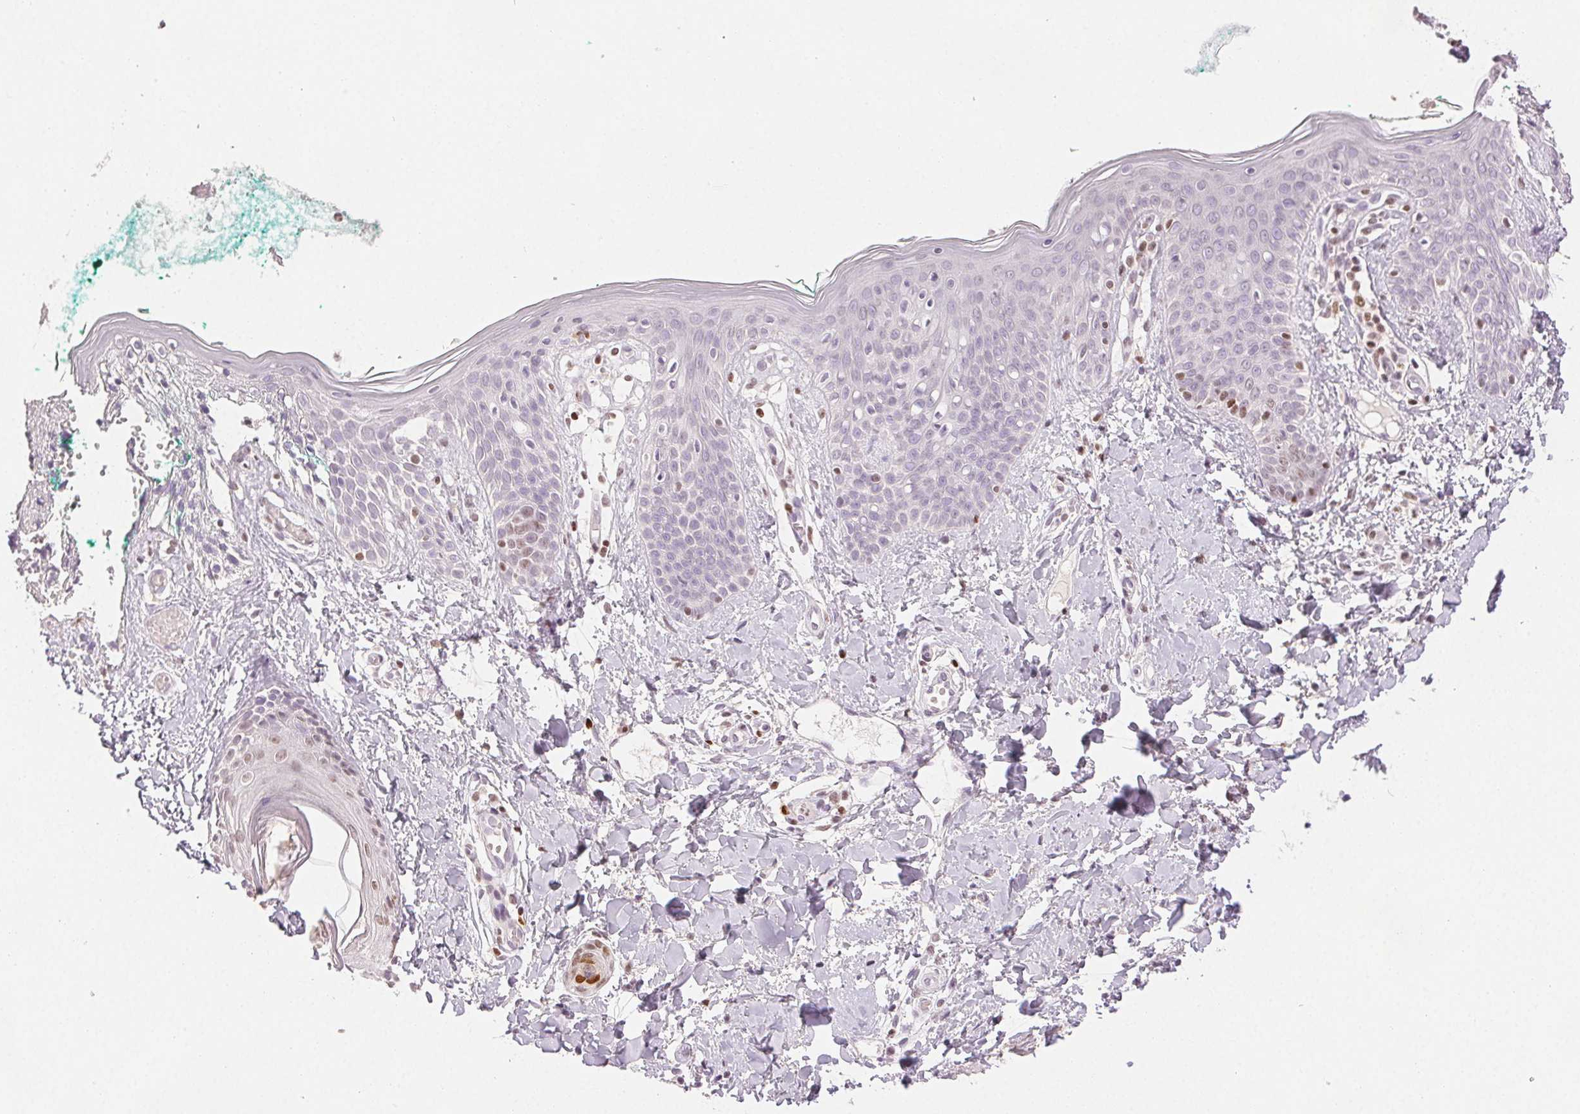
{"staining": {"intensity": "negative", "quantity": "none", "location": "none"}, "tissue": "skin", "cell_type": "Fibroblasts", "image_type": "normal", "snomed": [{"axis": "morphology", "description": "Normal tissue, NOS"}, {"axis": "topography", "description": "Skin"}], "caption": "Immunohistochemistry of normal human skin displays no expression in fibroblasts. The staining is performed using DAB brown chromogen with nuclei counter-stained in using hematoxylin.", "gene": "RUNX2", "patient": {"sex": "male", "age": 16}}